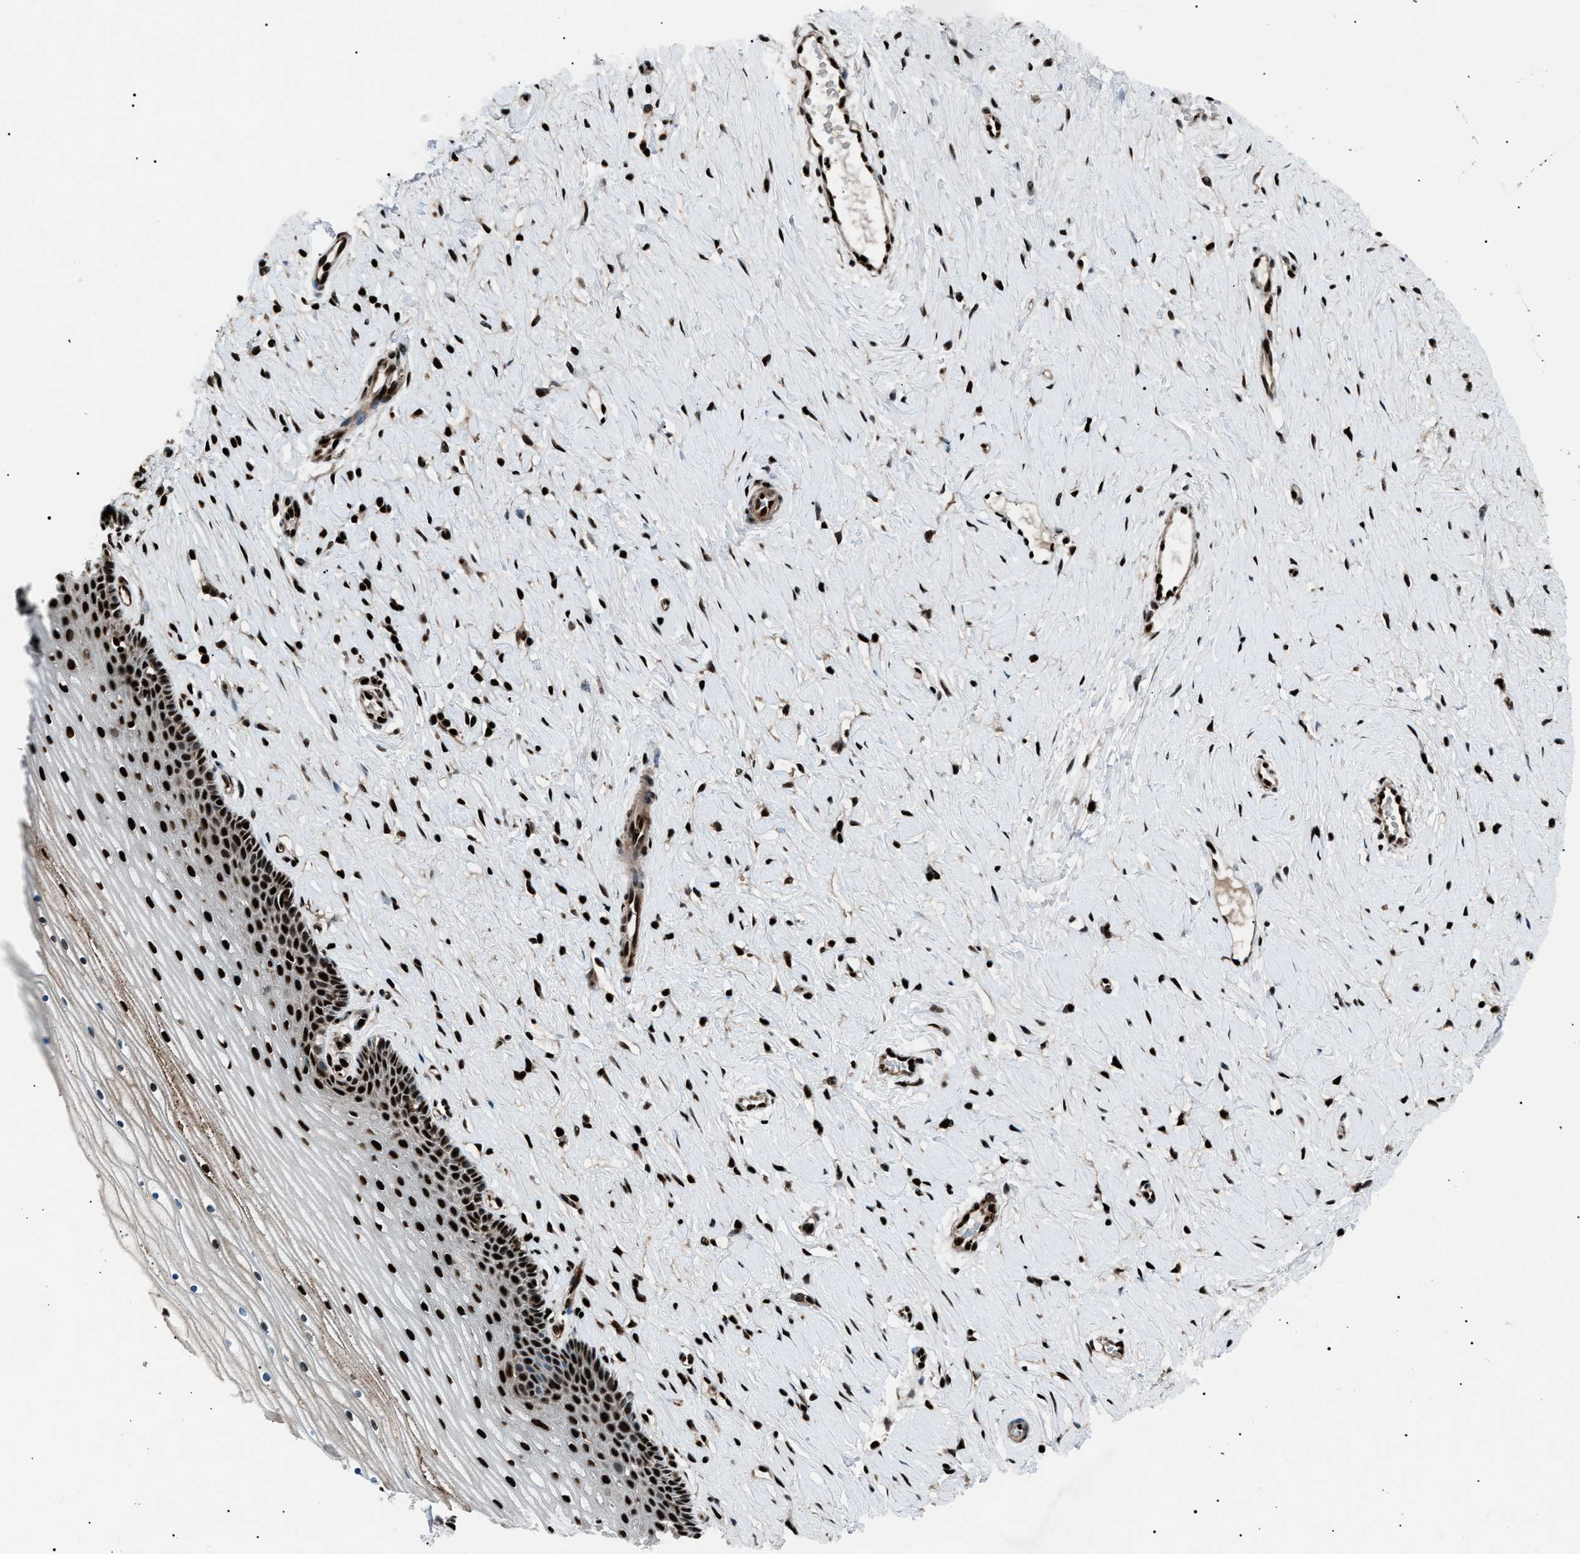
{"staining": {"intensity": "strong", "quantity": ">75%", "location": "nuclear"}, "tissue": "cervix", "cell_type": "Glandular cells", "image_type": "normal", "snomed": [{"axis": "morphology", "description": "Normal tissue, NOS"}, {"axis": "topography", "description": "Cervix"}], "caption": "Strong nuclear staining is appreciated in approximately >75% of glandular cells in normal cervix. (Stains: DAB (3,3'-diaminobenzidine) in brown, nuclei in blue, Microscopy: brightfield microscopy at high magnification).", "gene": "PRKX", "patient": {"sex": "female", "age": 39}}